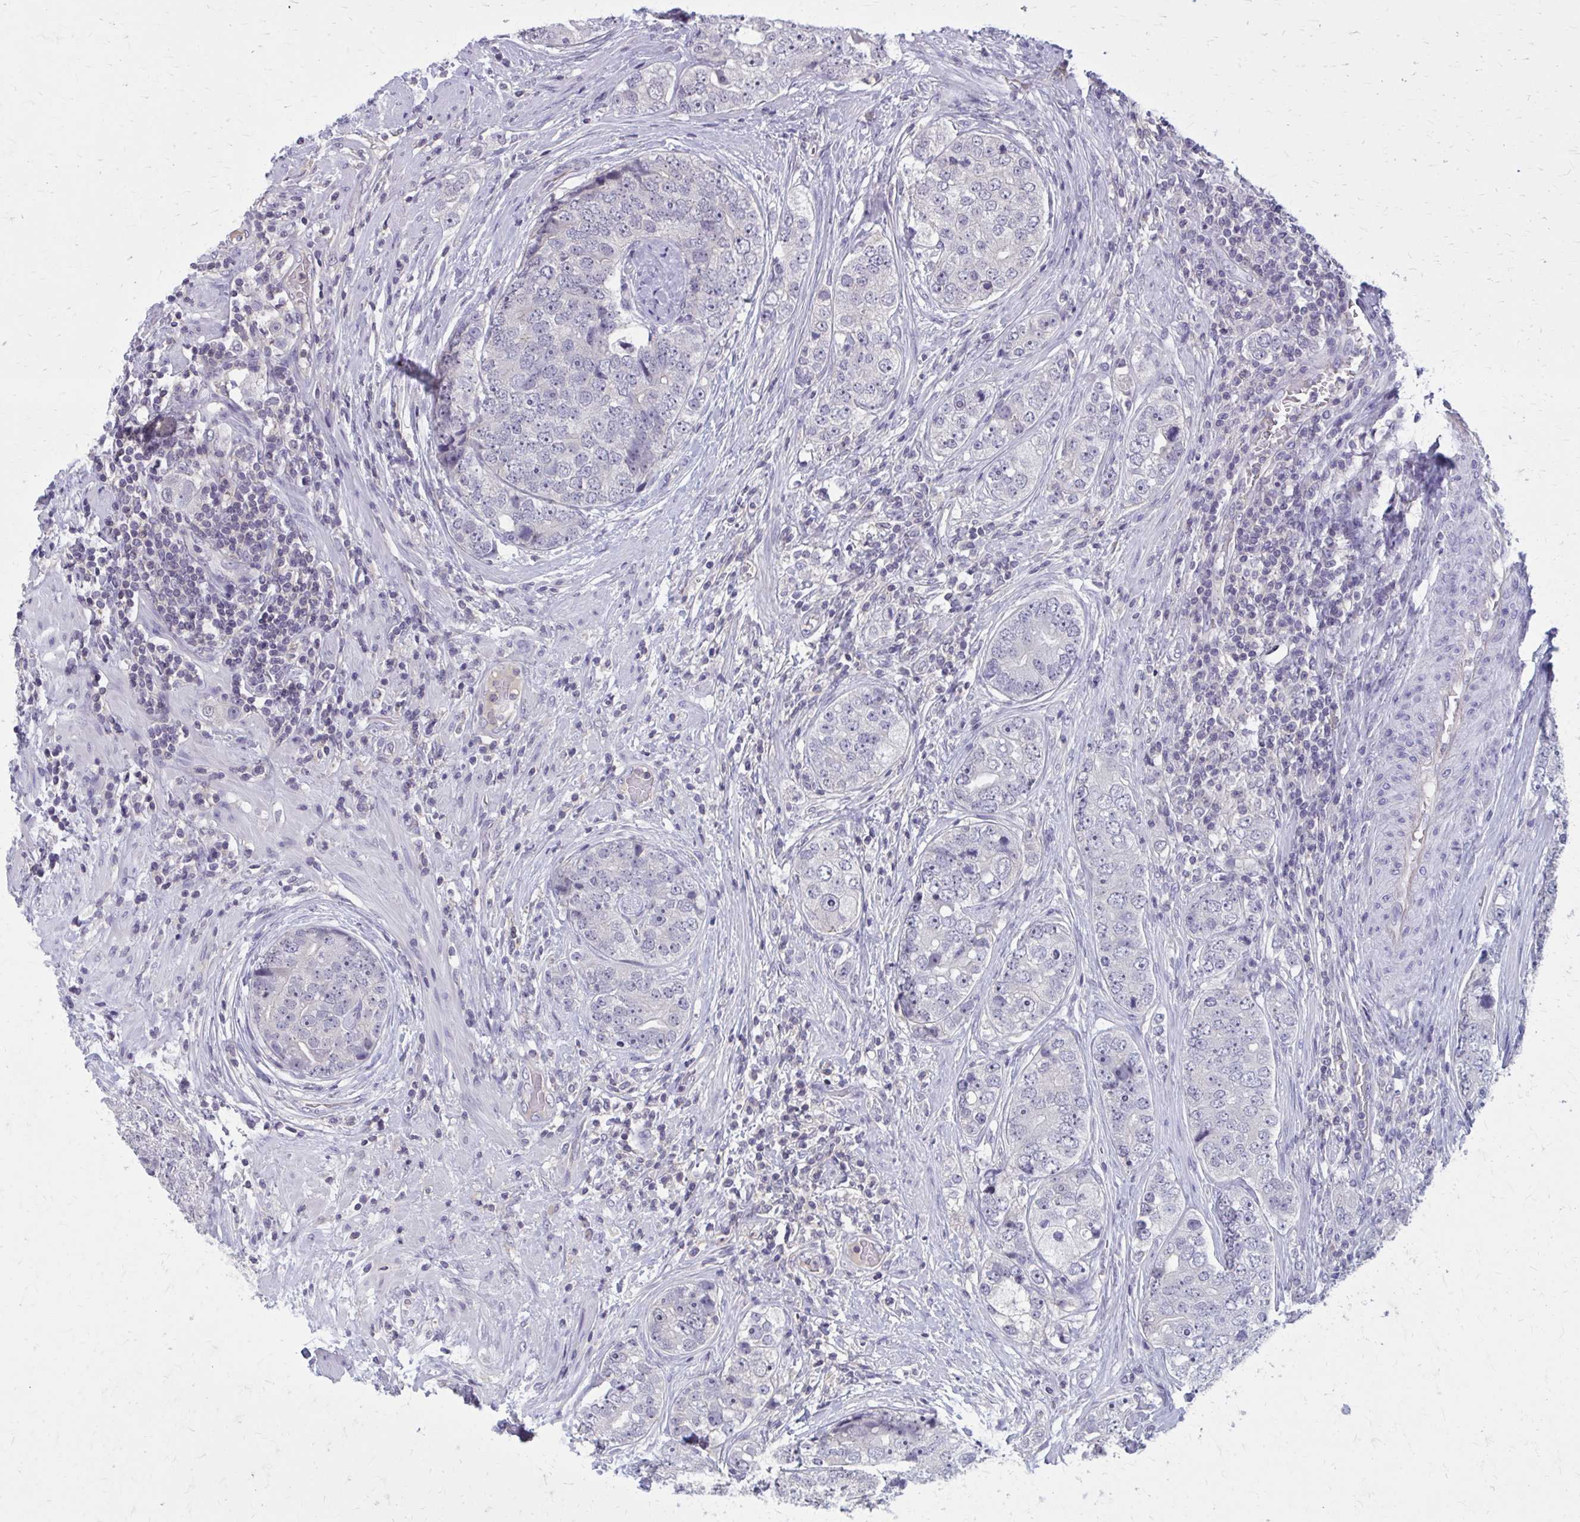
{"staining": {"intensity": "negative", "quantity": "none", "location": "none"}, "tissue": "prostate cancer", "cell_type": "Tumor cells", "image_type": "cancer", "snomed": [{"axis": "morphology", "description": "Adenocarcinoma, High grade"}, {"axis": "topography", "description": "Prostate"}], "caption": "Immunohistochemical staining of prostate high-grade adenocarcinoma reveals no significant positivity in tumor cells.", "gene": "OR4A47", "patient": {"sex": "male", "age": 60}}